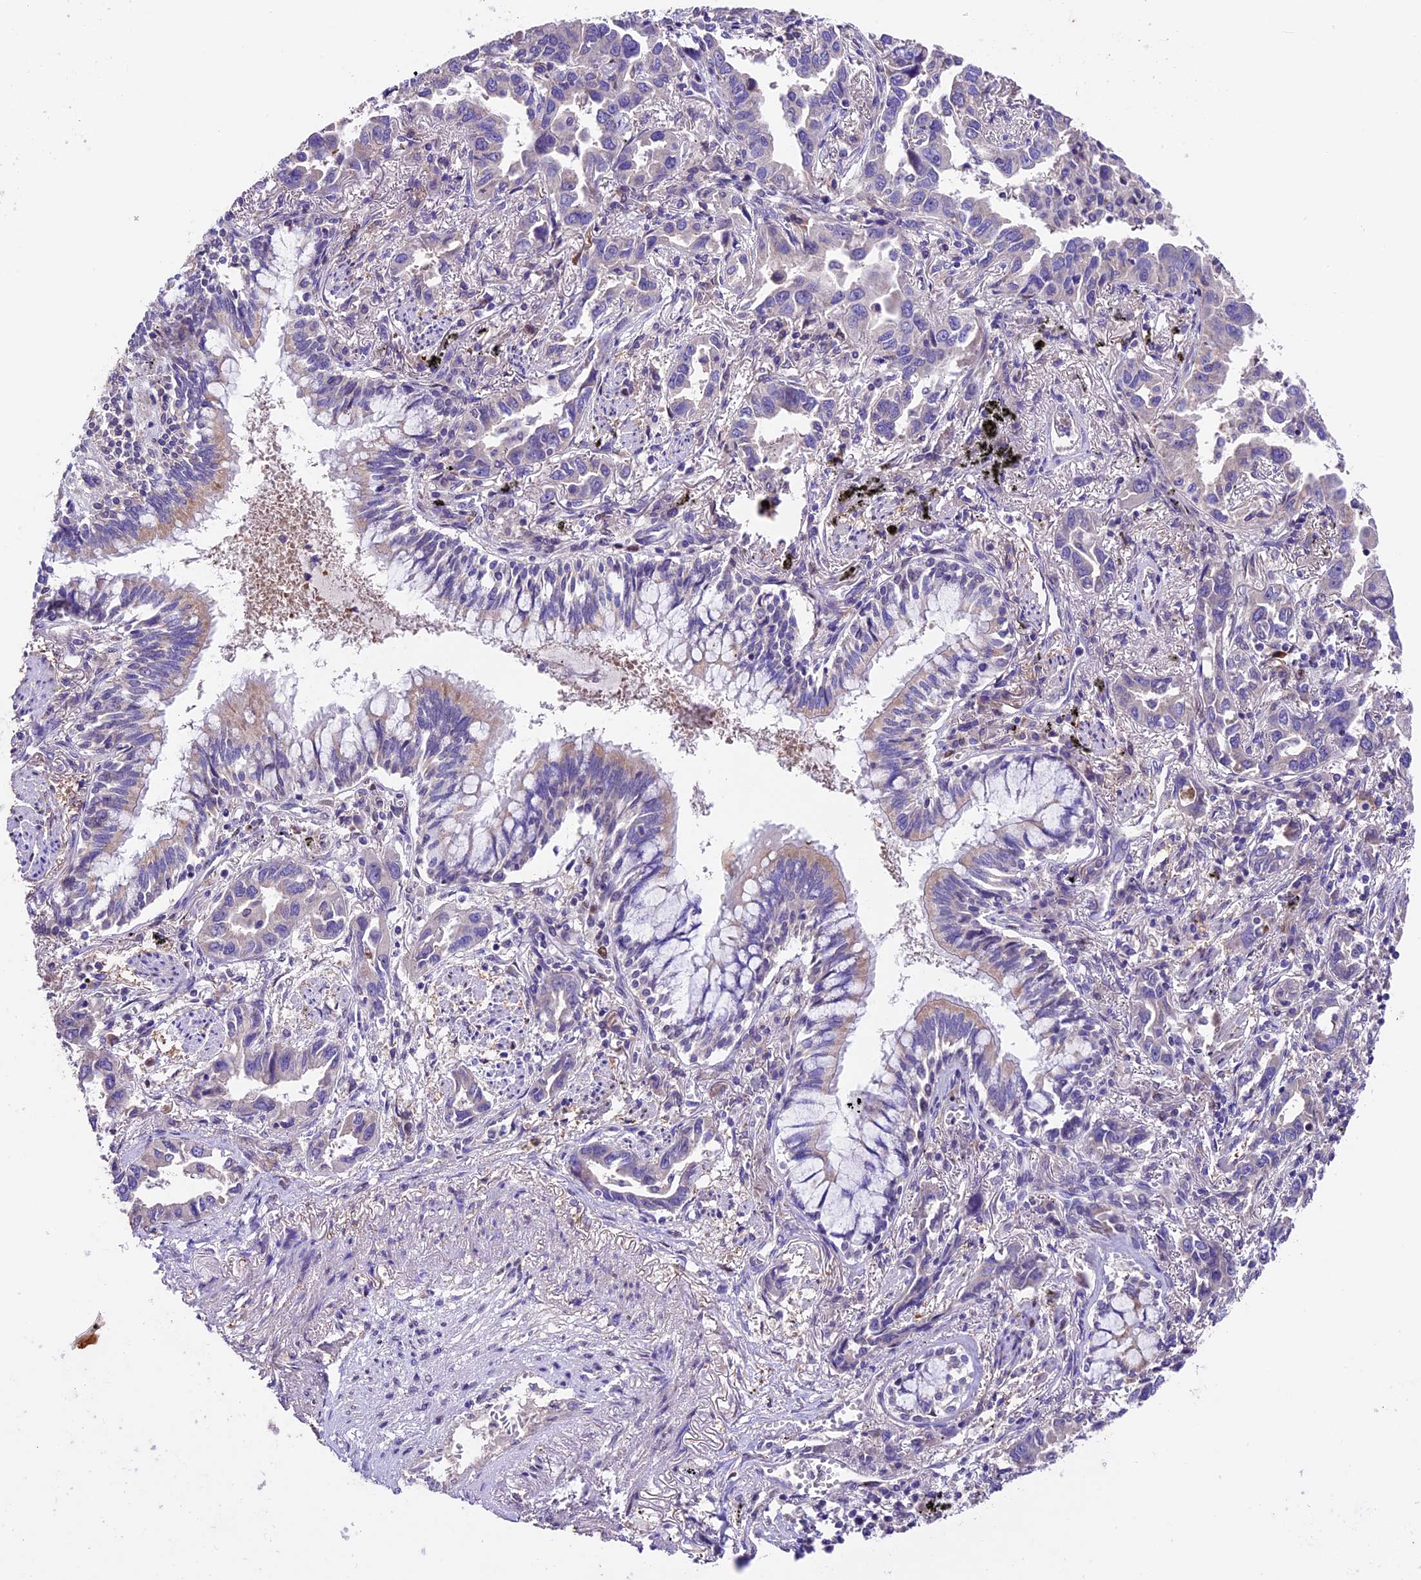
{"staining": {"intensity": "weak", "quantity": "<25%", "location": "cytoplasmic/membranous"}, "tissue": "lung cancer", "cell_type": "Tumor cells", "image_type": "cancer", "snomed": [{"axis": "morphology", "description": "Adenocarcinoma, NOS"}, {"axis": "topography", "description": "Lung"}], "caption": "Immunohistochemistry (IHC) photomicrograph of neoplastic tissue: human lung adenocarcinoma stained with DAB displays no significant protein expression in tumor cells.", "gene": "SBNO2", "patient": {"sex": "male", "age": 67}}